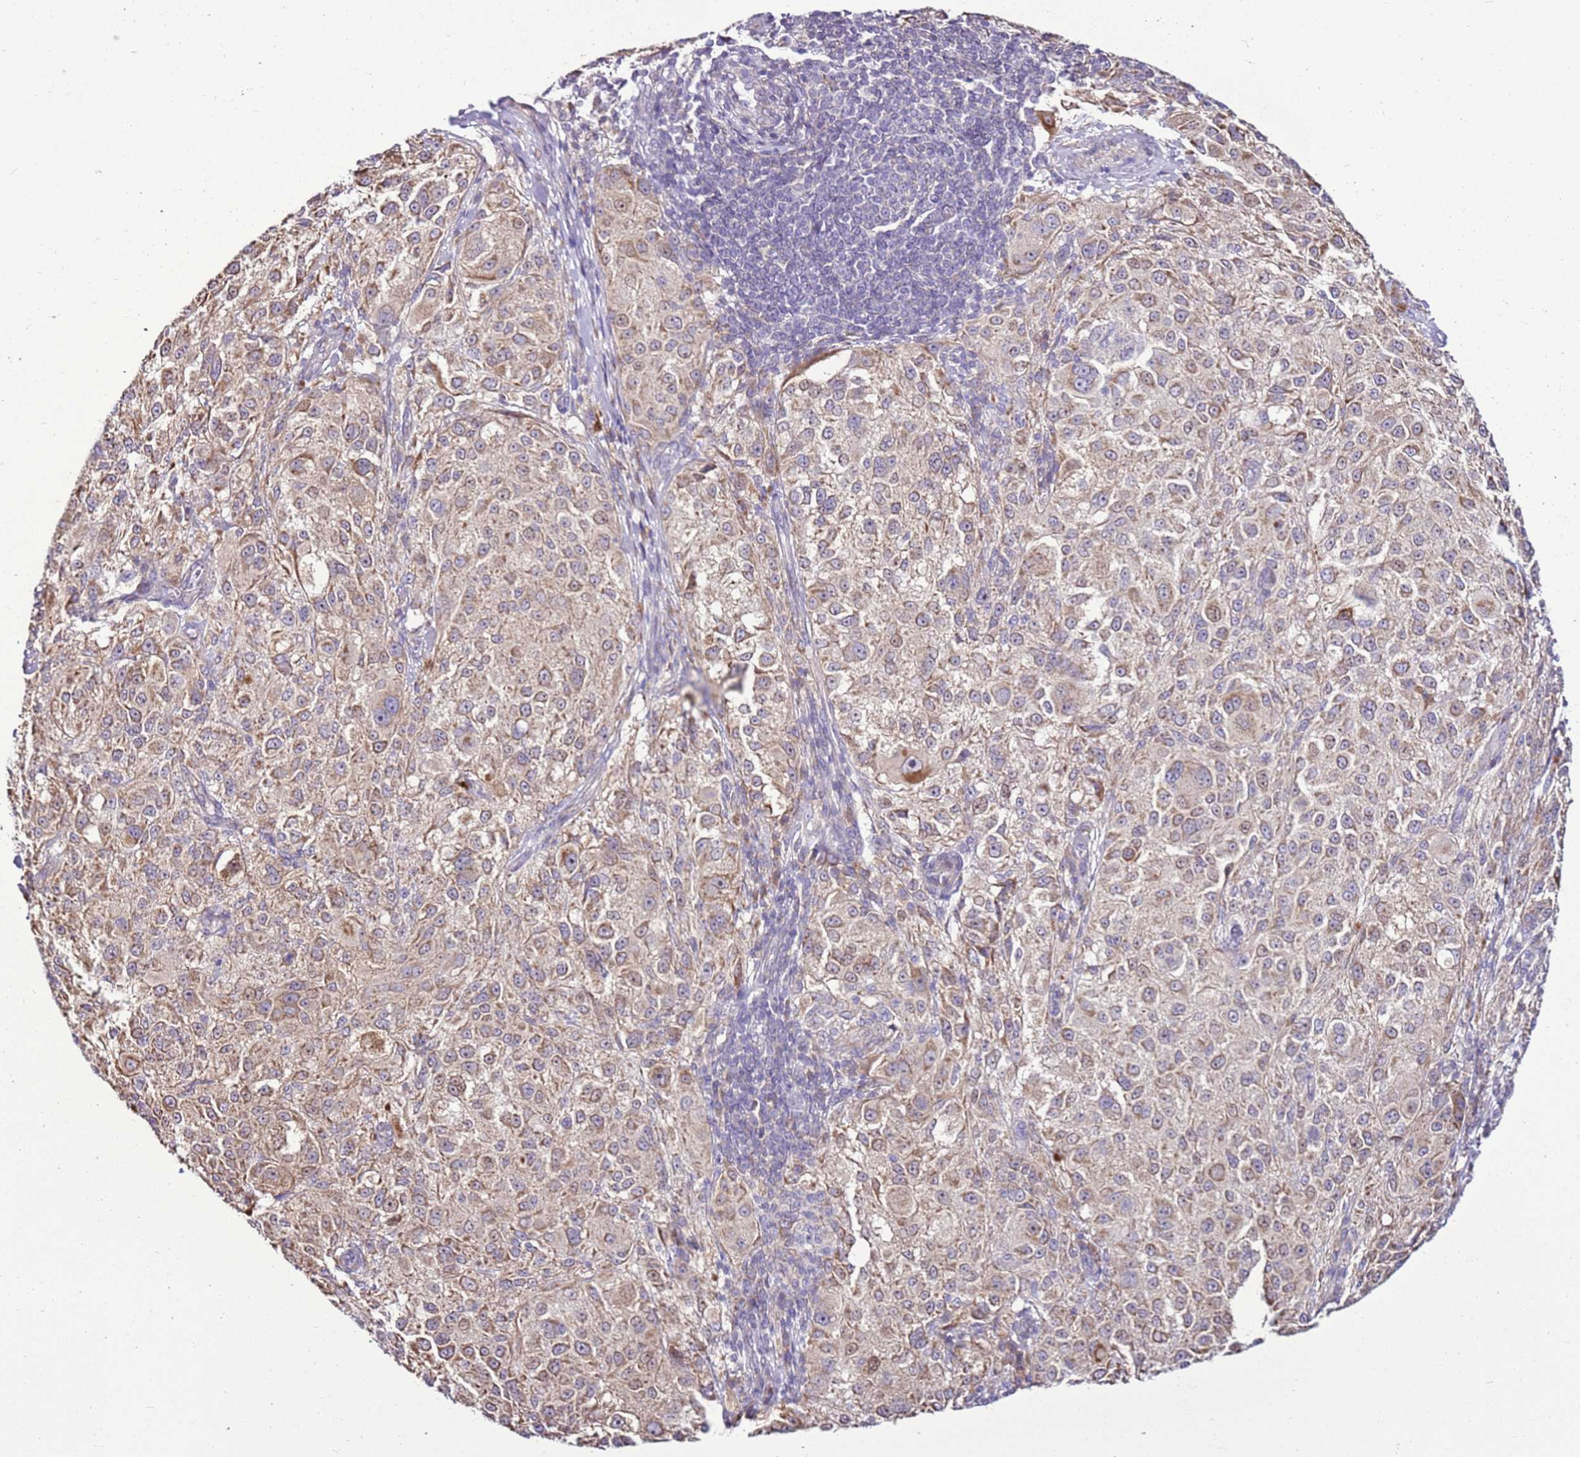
{"staining": {"intensity": "moderate", "quantity": ">75%", "location": "cytoplasmic/membranous"}, "tissue": "melanoma", "cell_type": "Tumor cells", "image_type": "cancer", "snomed": [{"axis": "morphology", "description": "Necrosis, NOS"}, {"axis": "morphology", "description": "Malignant melanoma, NOS"}, {"axis": "topography", "description": "Skin"}], "caption": "IHC image of melanoma stained for a protein (brown), which shows medium levels of moderate cytoplasmic/membranous expression in approximately >75% of tumor cells.", "gene": "SLC38A5", "patient": {"sex": "female", "age": 87}}